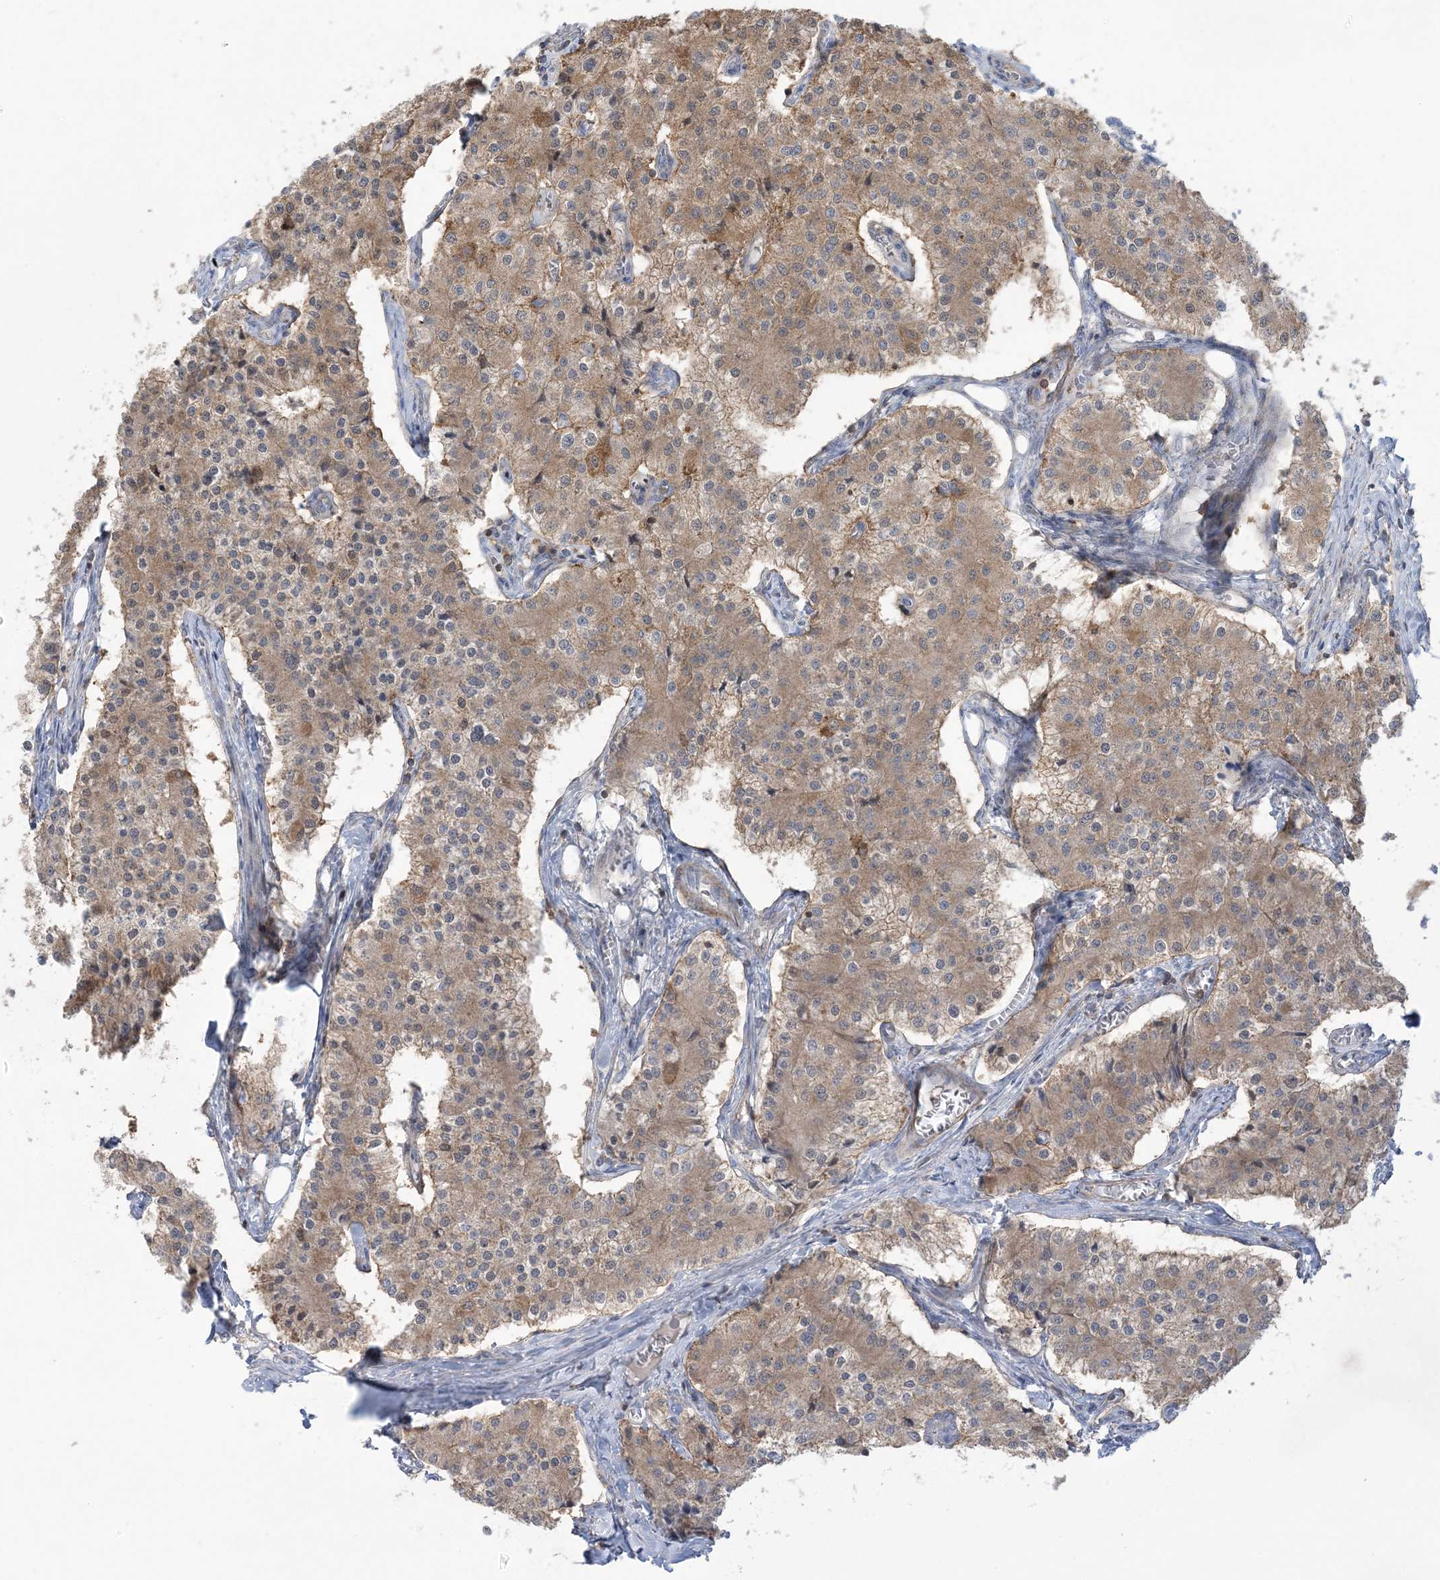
{"staining": {"intensity": "moderate", "quantity": ">75%", "location": "cytoplasmic/membranous"}, "tissue": "carcinoid", "cell_type": "Tumor cells", "image_type": "cancer", "snomed": [{"axis": "morphology", "description": "Carcinoid, malignant, NOS"}, {"axis": "topography", "description": "Colon"}], "caption": "Human malignant carcinoid stained with a brown dye exhibits moderate cytoplasmic/membranous positive expression in approximately >75% of tumor cells.", "gene": "ARHGAP30", "patient": {"sex": "female", "age": 52}}